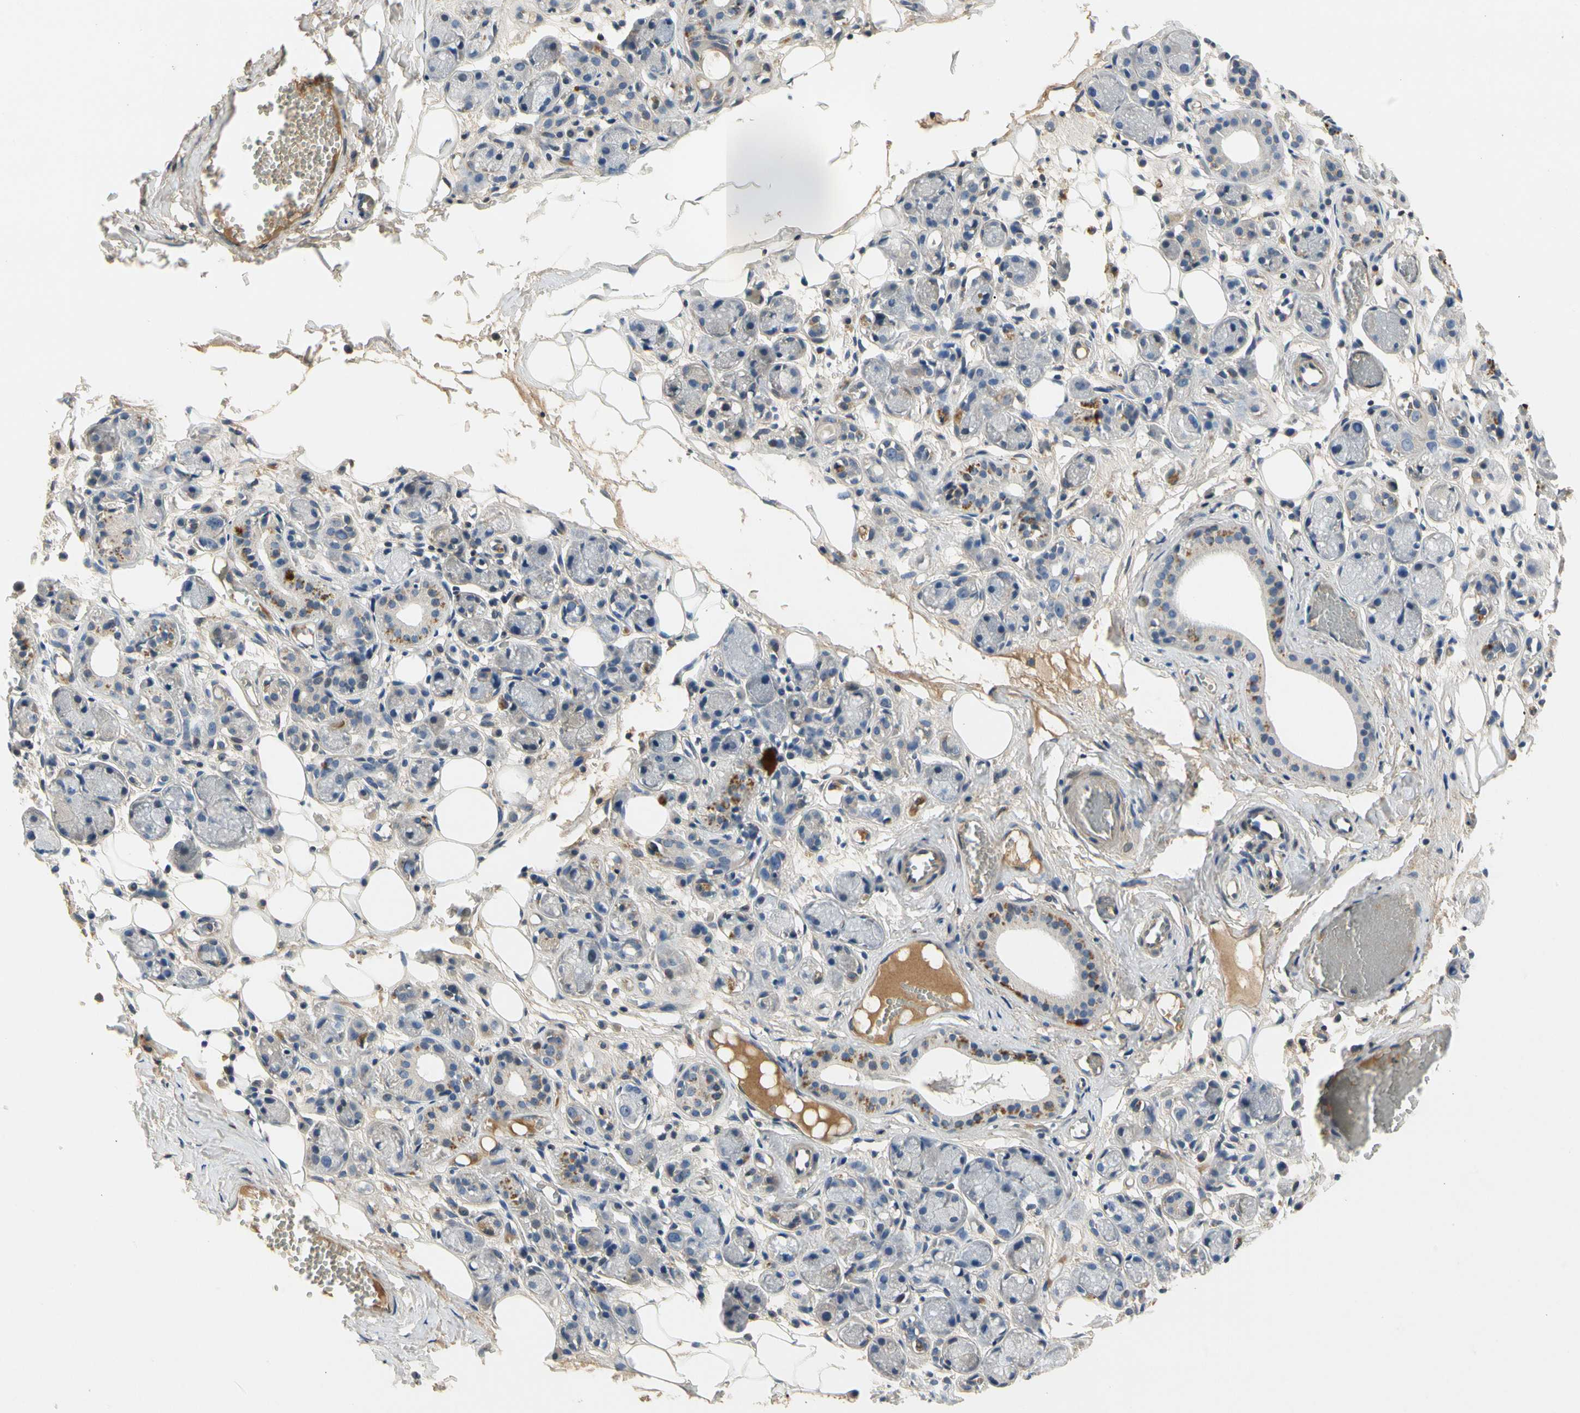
{"staining": {"intensity": "weak", "quantity": ">75%", "location": "cytoplasmic/membranous"}, "tissue": "adipose tissue", "cell_type": "Adipocytes", "image_type": "normal", "snomed": [{"axis": "morphology", "description": "Normal tissue, NOS"}, {"axis": "morphology", "description": "Inflammation, NOS"}, {"axis": "topography", "description": "Vascular tissue"}, {"axis": "topography", "description": "Salivary gland"}], "caption": "Immunohistochemical staining of normal adipose tissue shows >75% levels of weak cytoplasmic/membranous protein staining in approximately >75% of adipocytes.", "gene": "CRTAC1", "patient": {"sex": "female", "age": 75}}